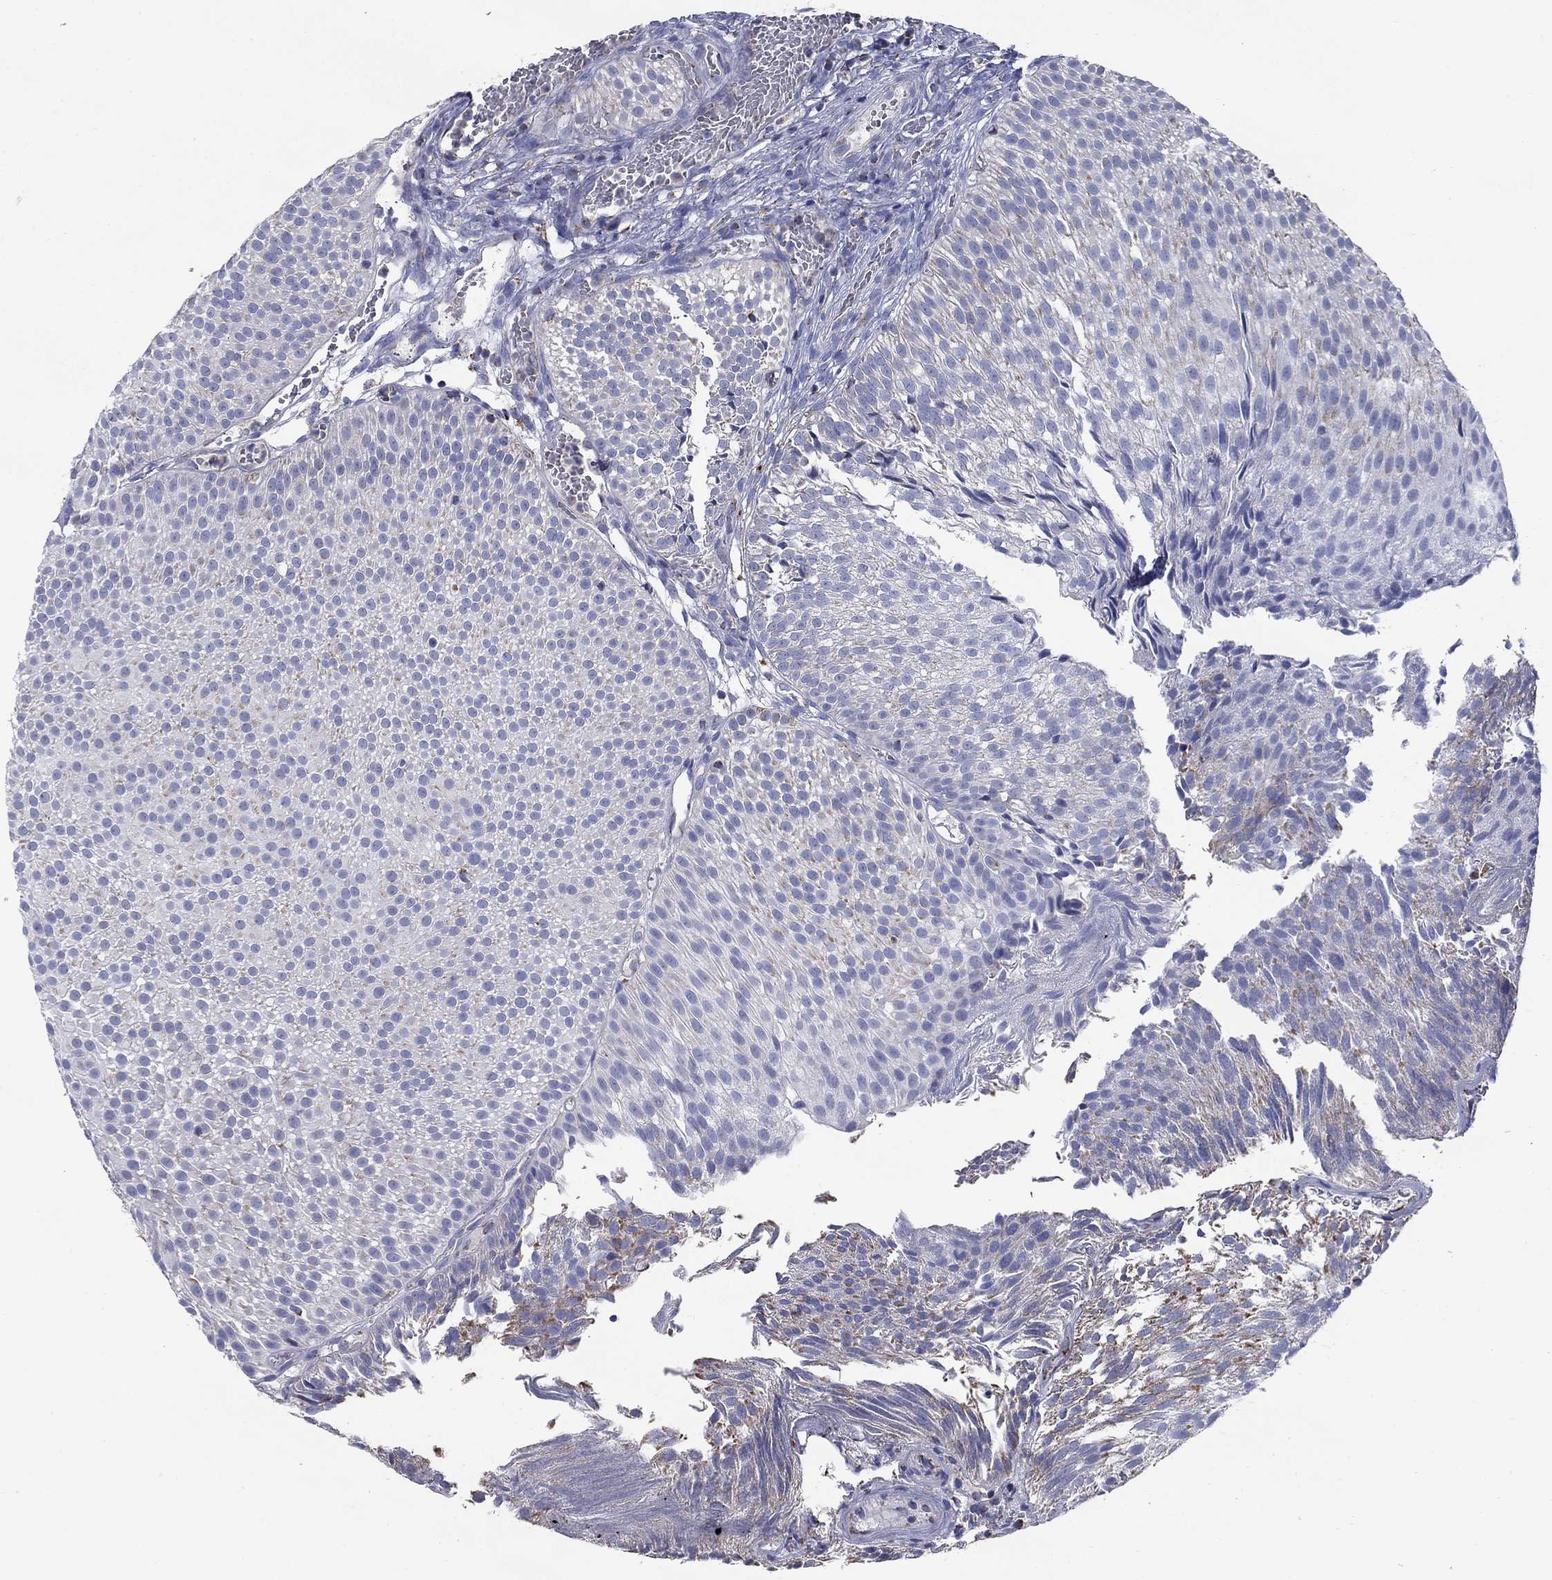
{"staining": {"intensity": "weak", "quantity": "<25%", "location": "cytoplasmic/membranous"}, "tissue": "urothelial cancer", "cell_type": "Tumor cells", "image_type": "cancer", "snomed": [{"axis": "morphology", "description": "Urothelial carcinoma, Low grade"}, {"axis": "topography", "description": "Urinary bladder"}], "caption": "Urothelial cancer was stained to show a protein in brown. There is no significant staining in tumor cells.", "gene": "NDUFA4L2", "patient": {"sex": "male", "age": 65}}